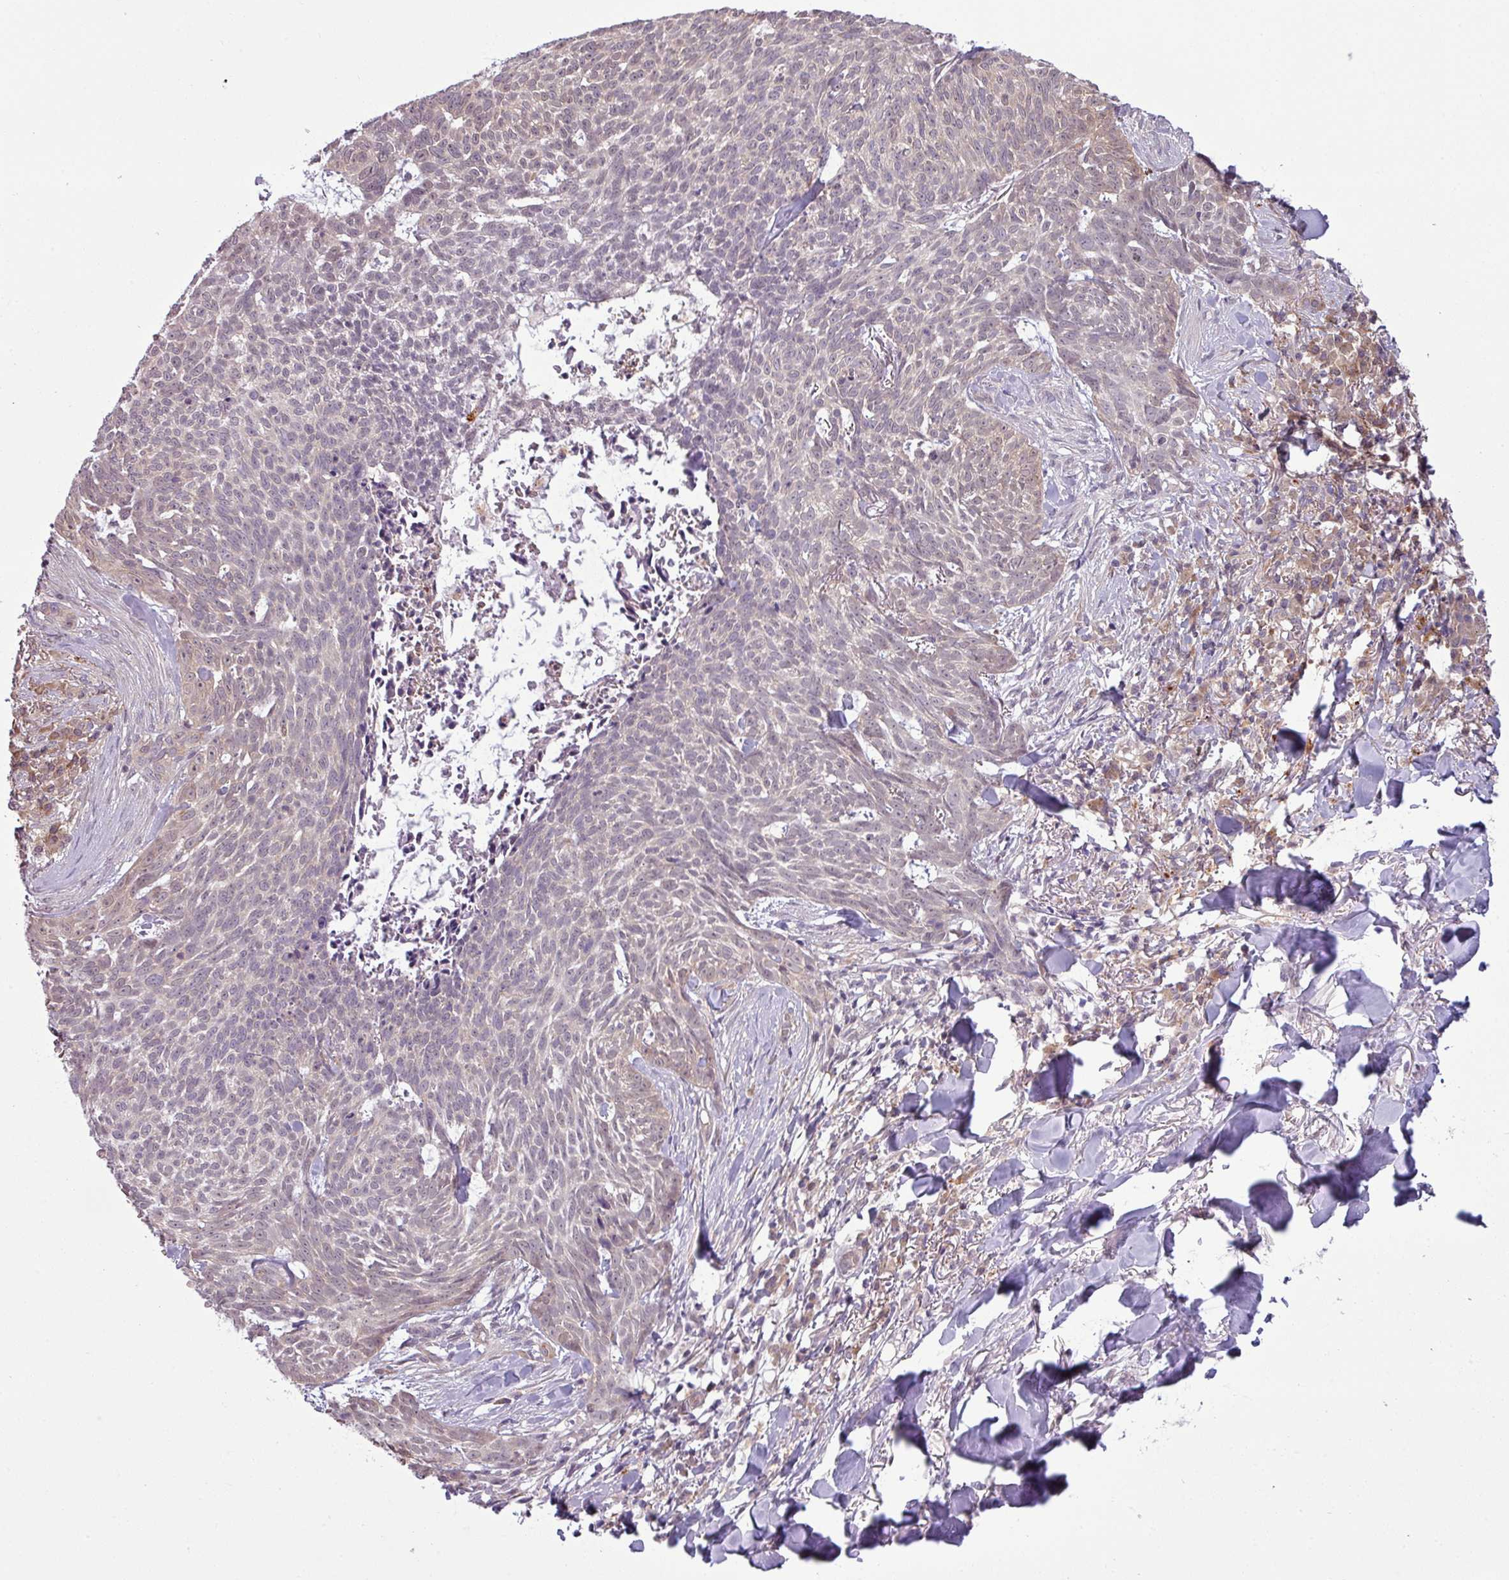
{"staining": {"intensity": "weak", "quantity": "25%-75%", "location": "cytoplasmic/membranous,nuclear"}, "tissue": "skin cancer", "cell_type": "Tumor cells", "image_type": "cancer", "snomed": [{"axis": "morphology", "description": "Basal cell carcinoma"}, {"axis": "topography", "description": "Skin"}], "caption": "This micrograph reveals IHC staining of basal cell carcinoma (skin), with low weak cytoplasmic/membranous and nuclear staining in approximately 25%-75% of tumor cells.", "gene": "CCDC144A", "patient": {"sex": "female", "age": 93}}